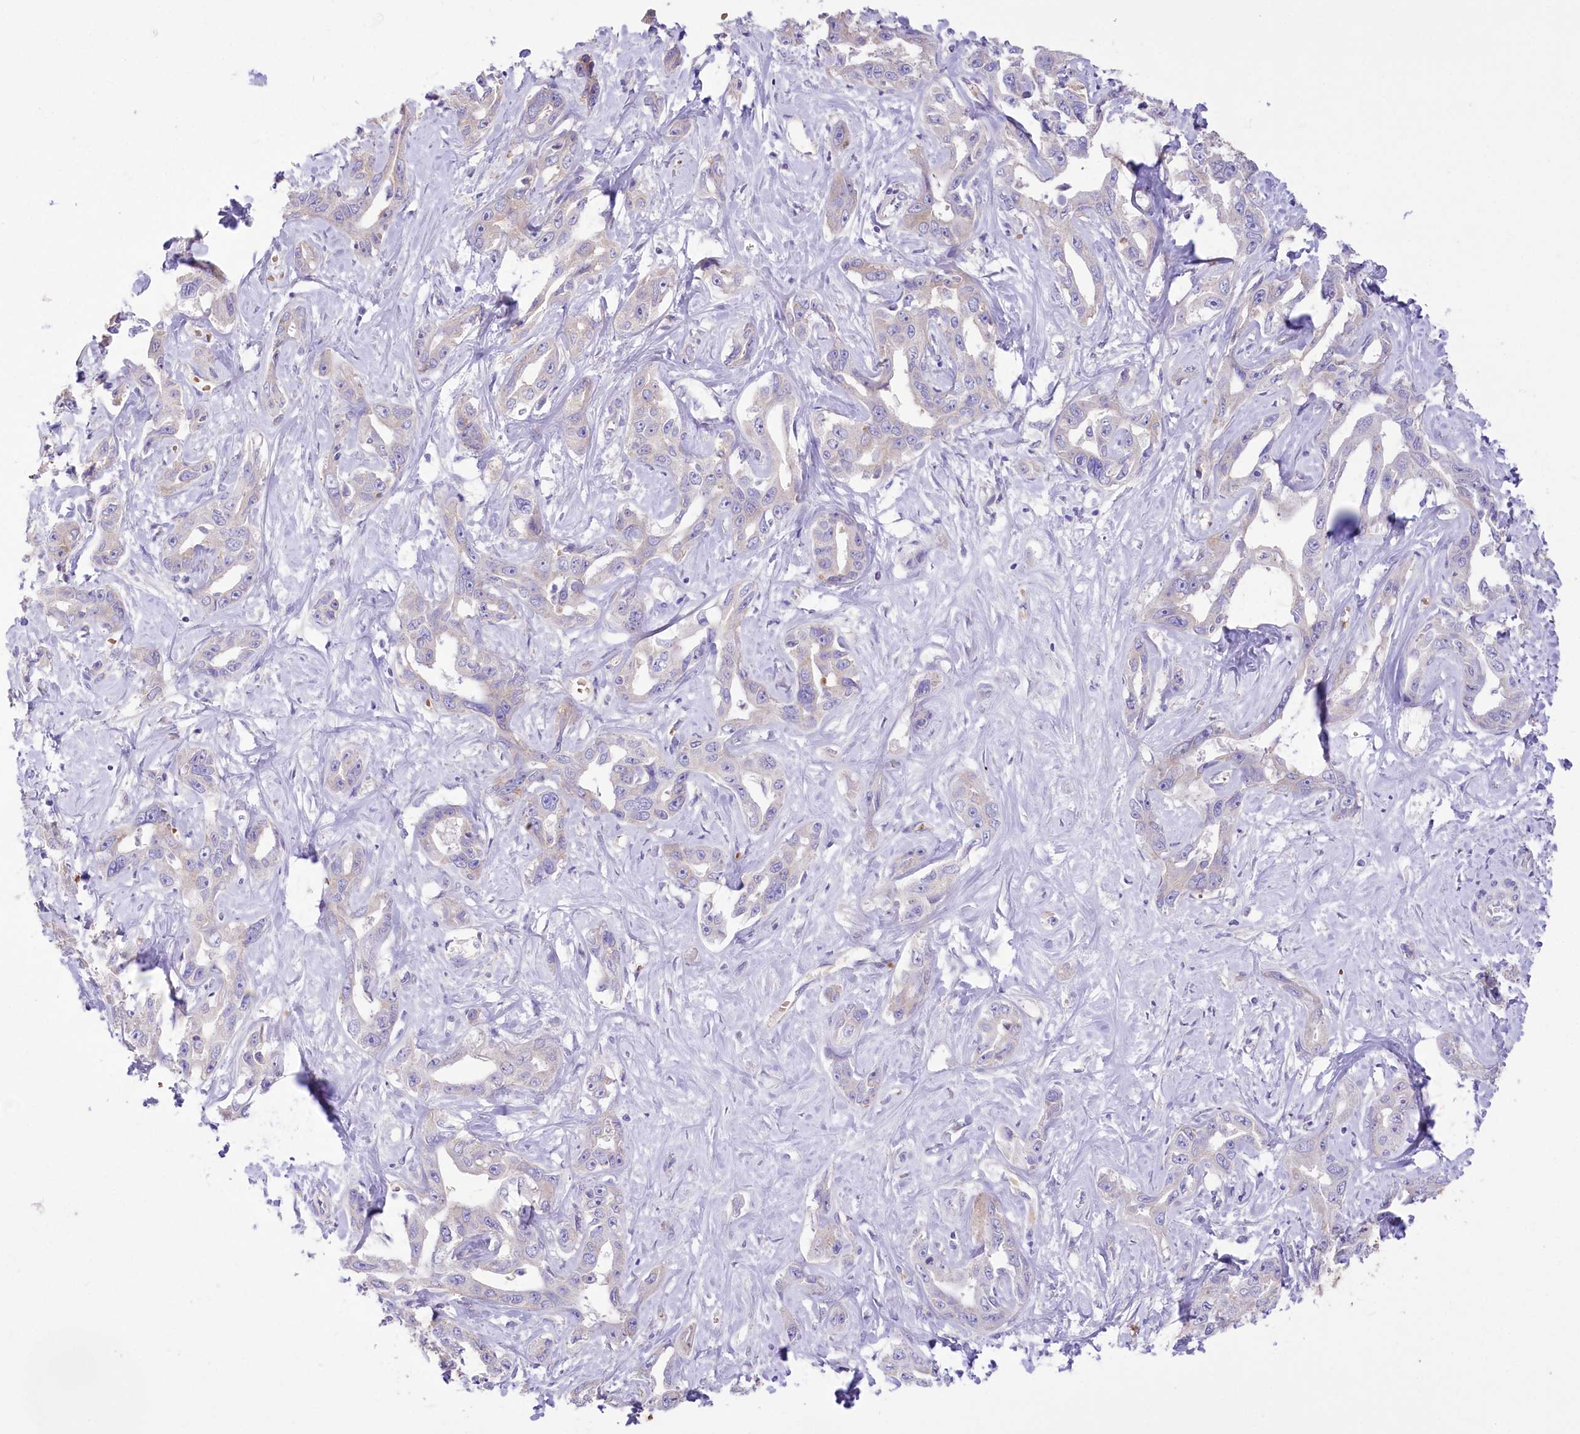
{"staining": {"intensity": "negative", "quantity": "none", "location": "none"}, "tissue": "liver cancer", "cell_type": "Tumor cells", "image_type": "cancer", "snomed": [{"axis": "morphology", "description": "Cholangiocarcinoma"}, {"axis": "topography", "description": "Liver"}], "caption": "This is an immunohistochemistry (IHC) image of cholangiocarcinoma (liver). There is no positivity in tumor cells.", "gene": "PRSS53", "patient": {"sex": "male", "age": 59}}